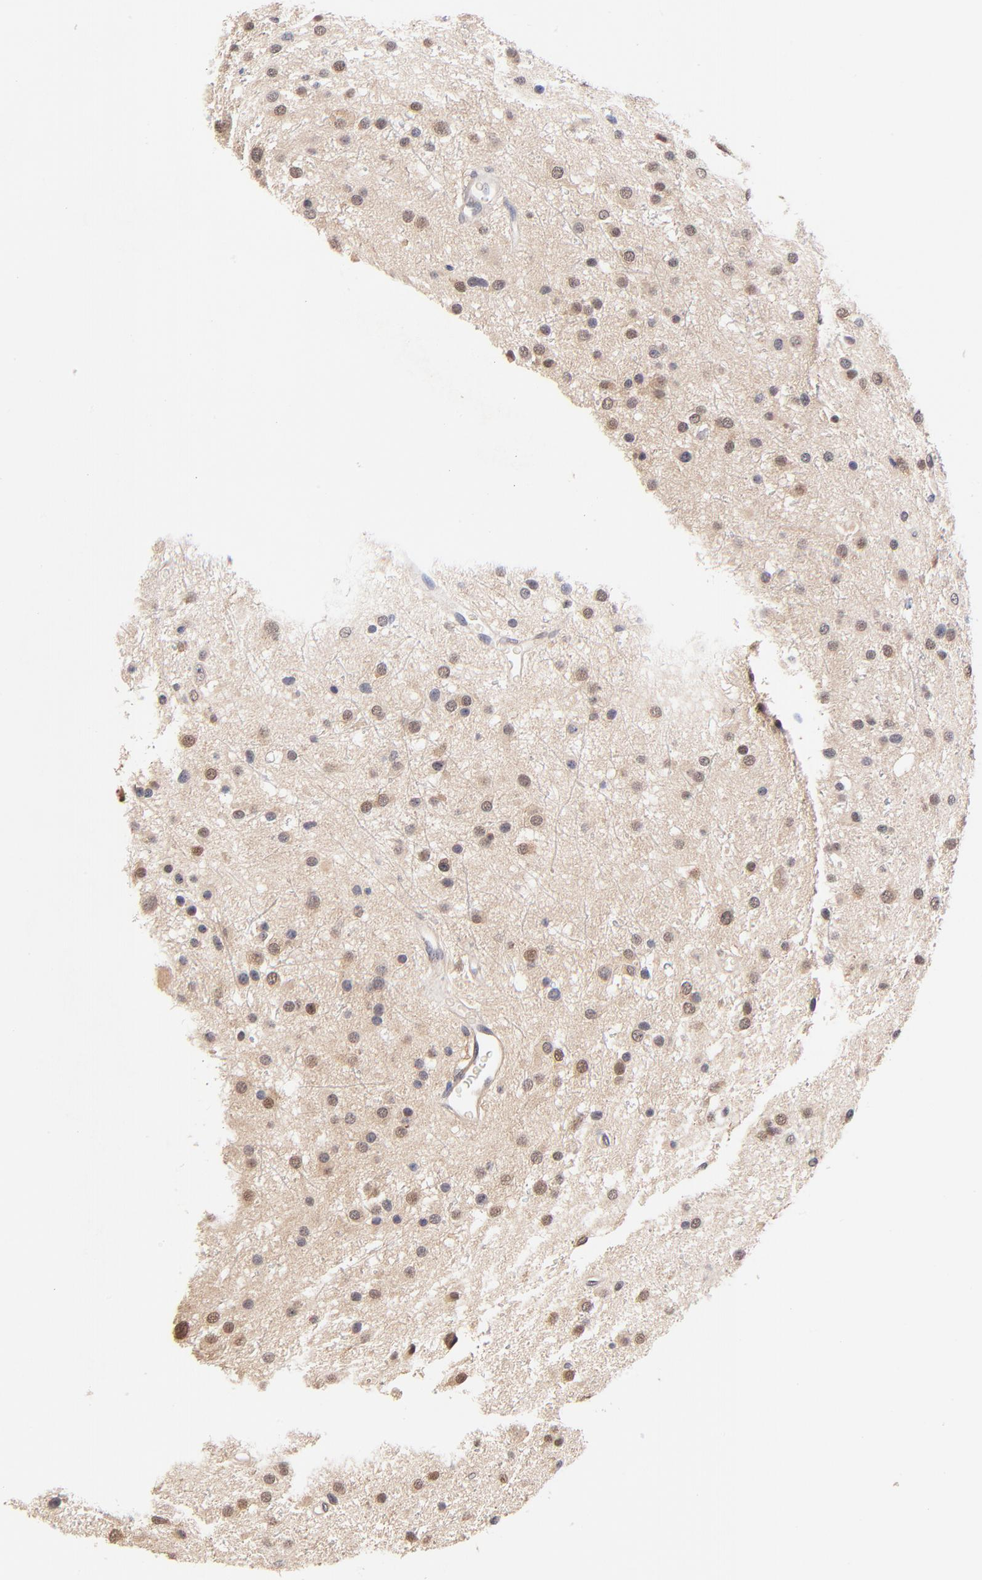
{"staining": {"intensity": "moderate", "quantity": "25%-75%", "location": "nuclear"}, "tissue": "glioma", "cell_type": "Tumor cells", "image_type": "cancer", "snomed": [{"axis": "morphology", "description": "Glioma, malignant, Low grade"}, {"axis": "topography", "description": "Brain"}], "caption": "Malignant glioma (low-grade) was stained to show a protein in brown. There is medium levels of moderate nuclear expression in approximately 25%-75% of tumor cells.", "gene": "TXNL1", "patient": {"sex": "female", "age": 36}}